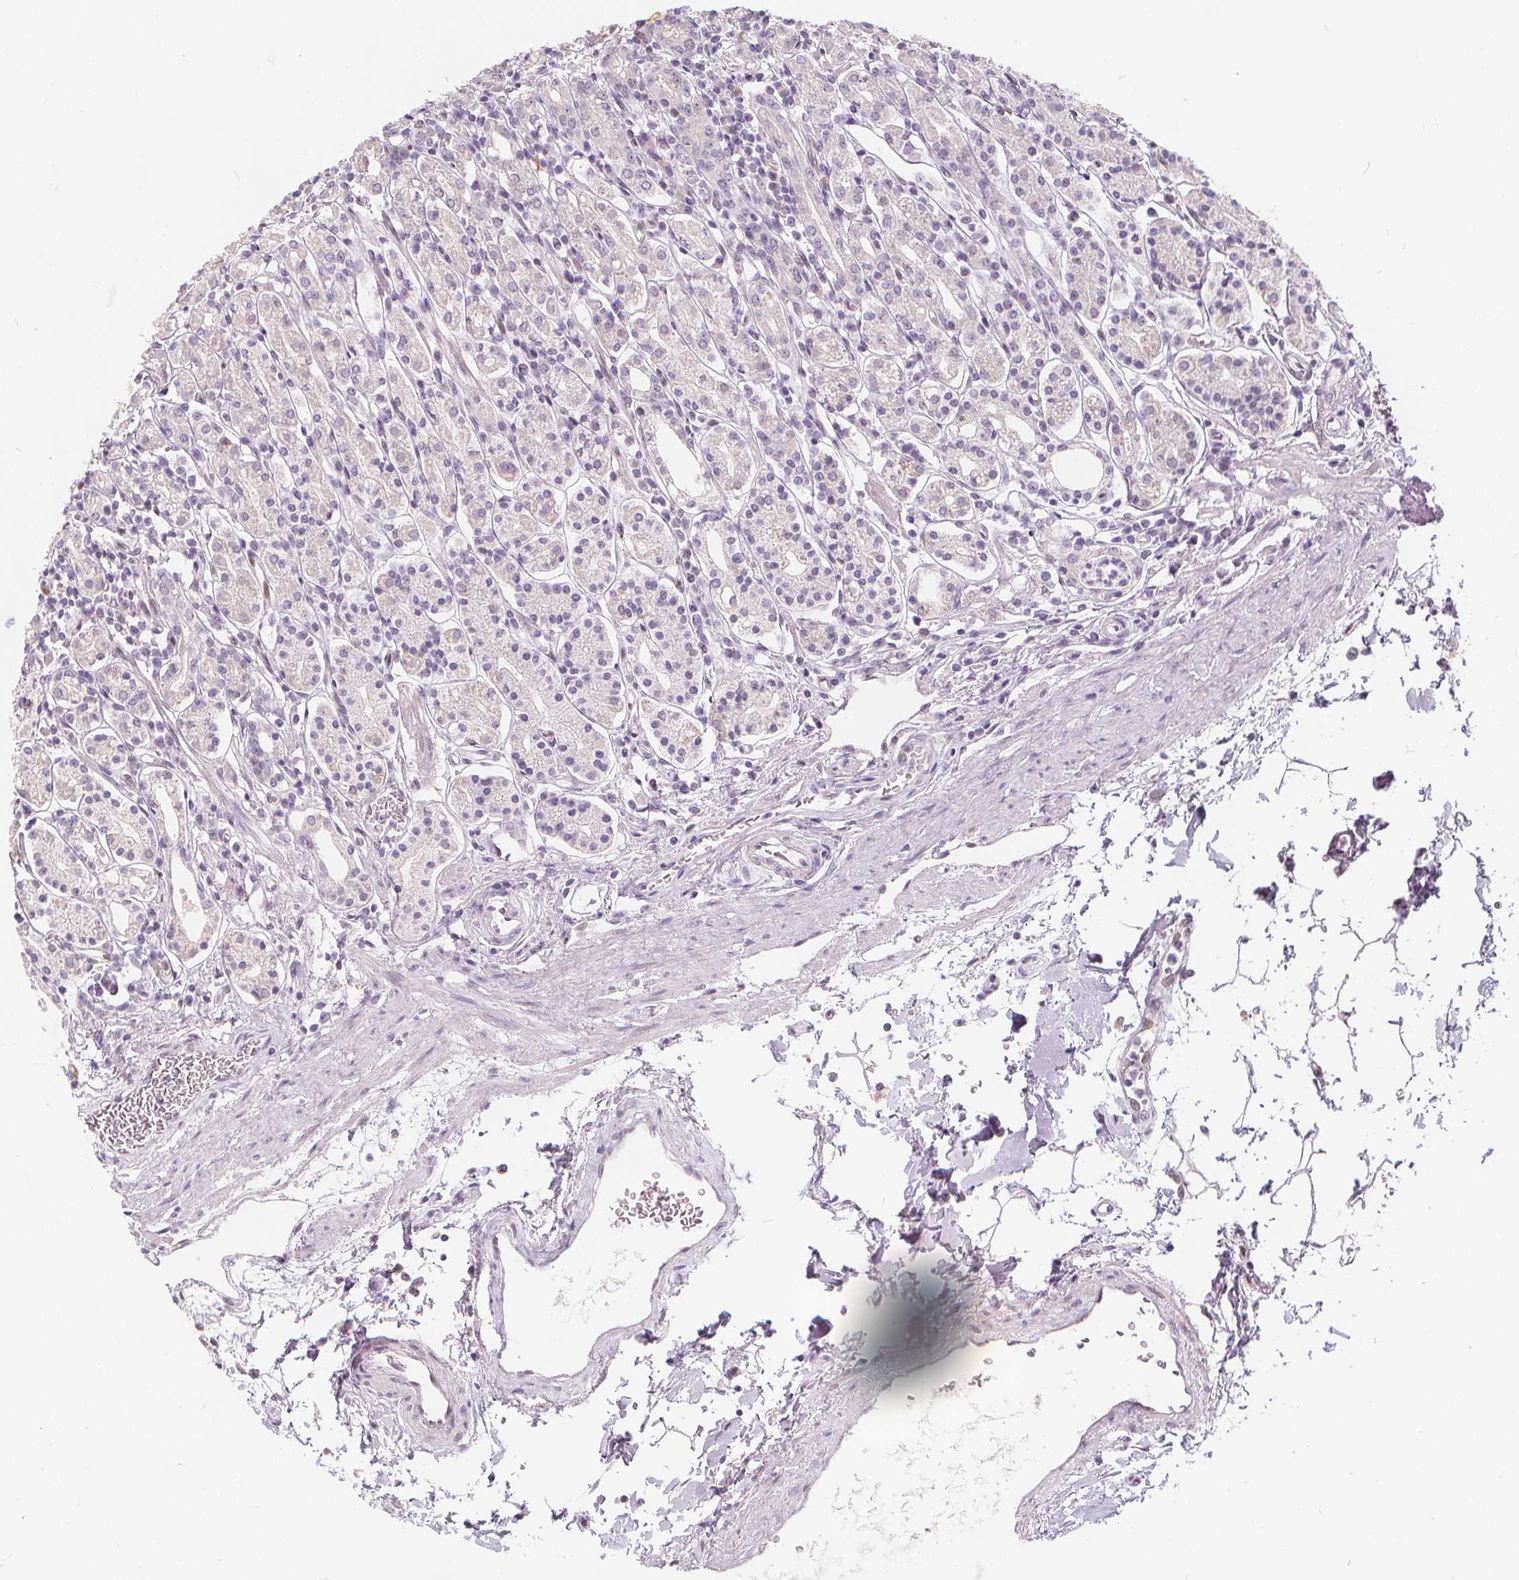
{"staining": {"intensity": "negative", "quantity": "none", "location": "none"}, "tissue": "stomach", "cell_type": "Glandular cells", "image_type": "normal", "snomed": [{"axis": "morphology", "description": "Normal tissue, NOS"}, {"axis": "topography", "description": "Stomach, upper"}, {"axis": "topography", "description": "Stomach"}], "caption": "IHC histopathology image of benign stomach: human stomach stained with DAB displays no significant protein positivity in glandular cells.", "gene": "DRC3", "patient": {"sex": "male", "age": 62}}